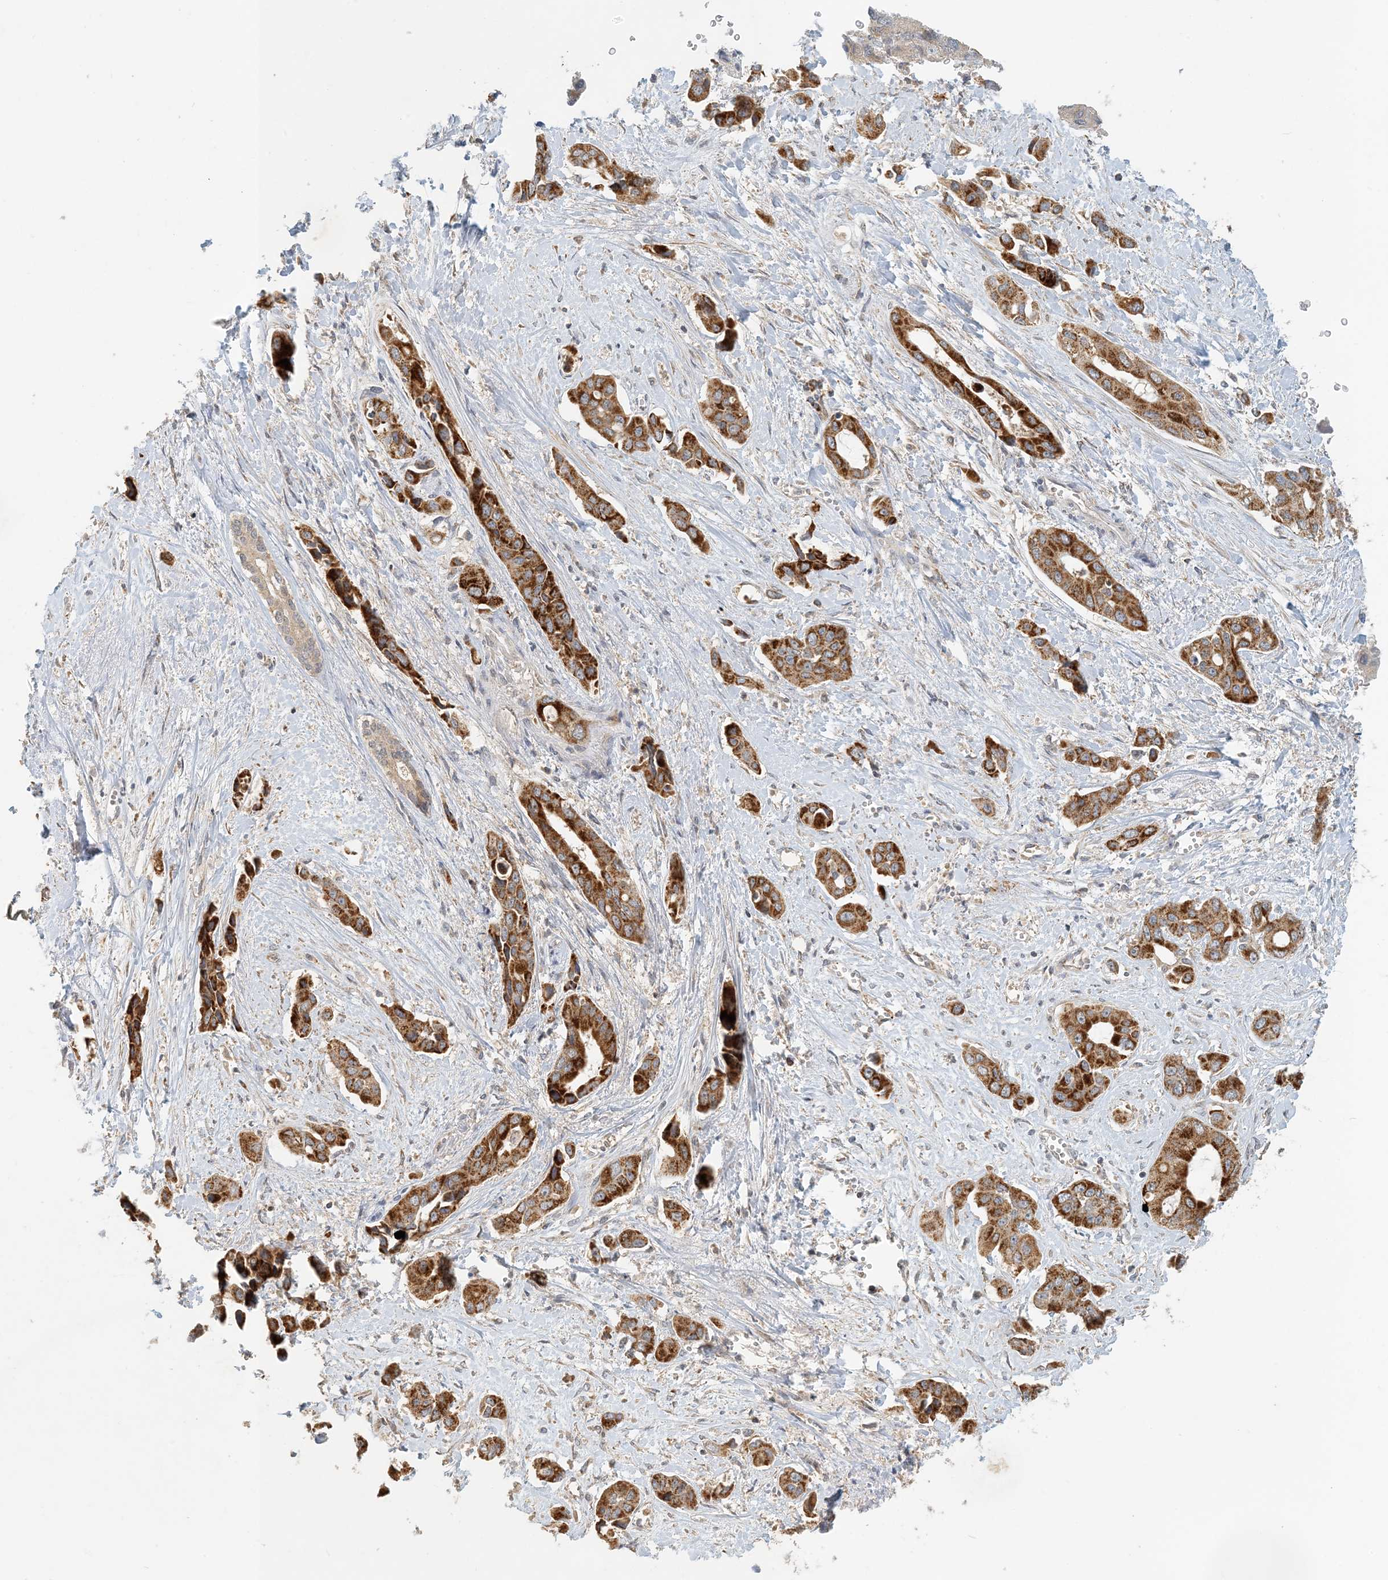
{"staining": {"intensity": "strong", "quantity": ">75%", "location": "cytoplasmic/membranous"}, "tissue": "liver cancer", "cell_type": "Tumor cells", "image_type": "cancer", "snomed": [{"axis": "morphology", "description": "Cholangiocarcinoma"}, {"axis": "topography", "description": "Liver"}], "caption": "Liver cancer stained with a brown dye reveals strong cytoplasmic/membranous positive expression in about >75% of tumor cells.", "gene": "ZBTB3", "patient": {"sex": "female", "age": 52}}